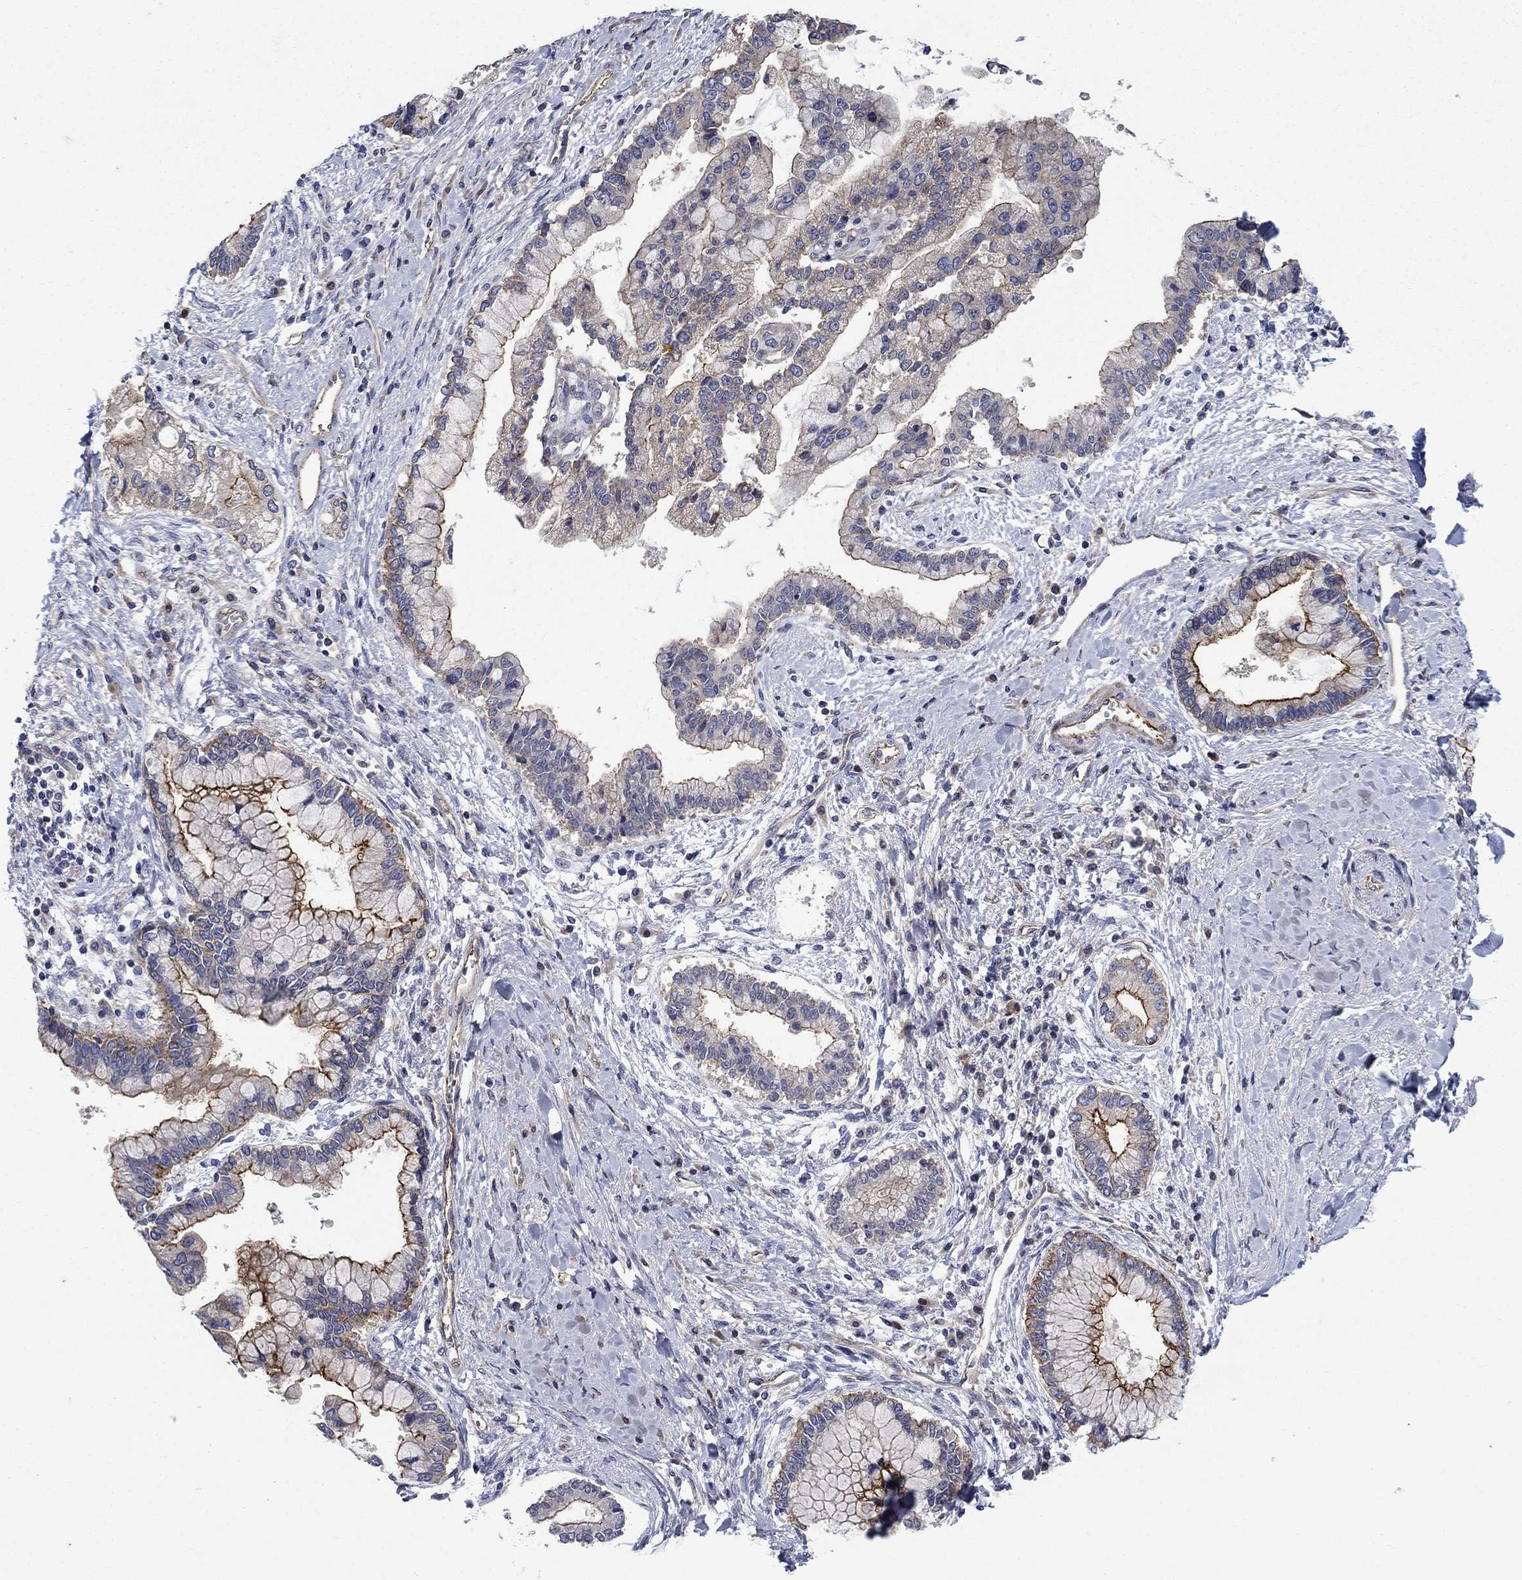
{"staining": {"intensity": "strong", "quantity": "<25%", "location": "cytoplasmic/membranous"}, "tissue": "liver cancer", "cell_type": "Tumor cells", "image_type": "cancer", "snomed": [{"axis": "morphology", "description": "Cholangiocarcinoma"}, {"axis": "topography", "description": "Liver"}], "caption": "A medium amount of strong cytoplasmic/membranous expression is present in about <25% of tumor cells in liver cholangiocarcinoma tissue.", "gene": "SLC7A1", "patient": {"sex": "male", "age": 50}}